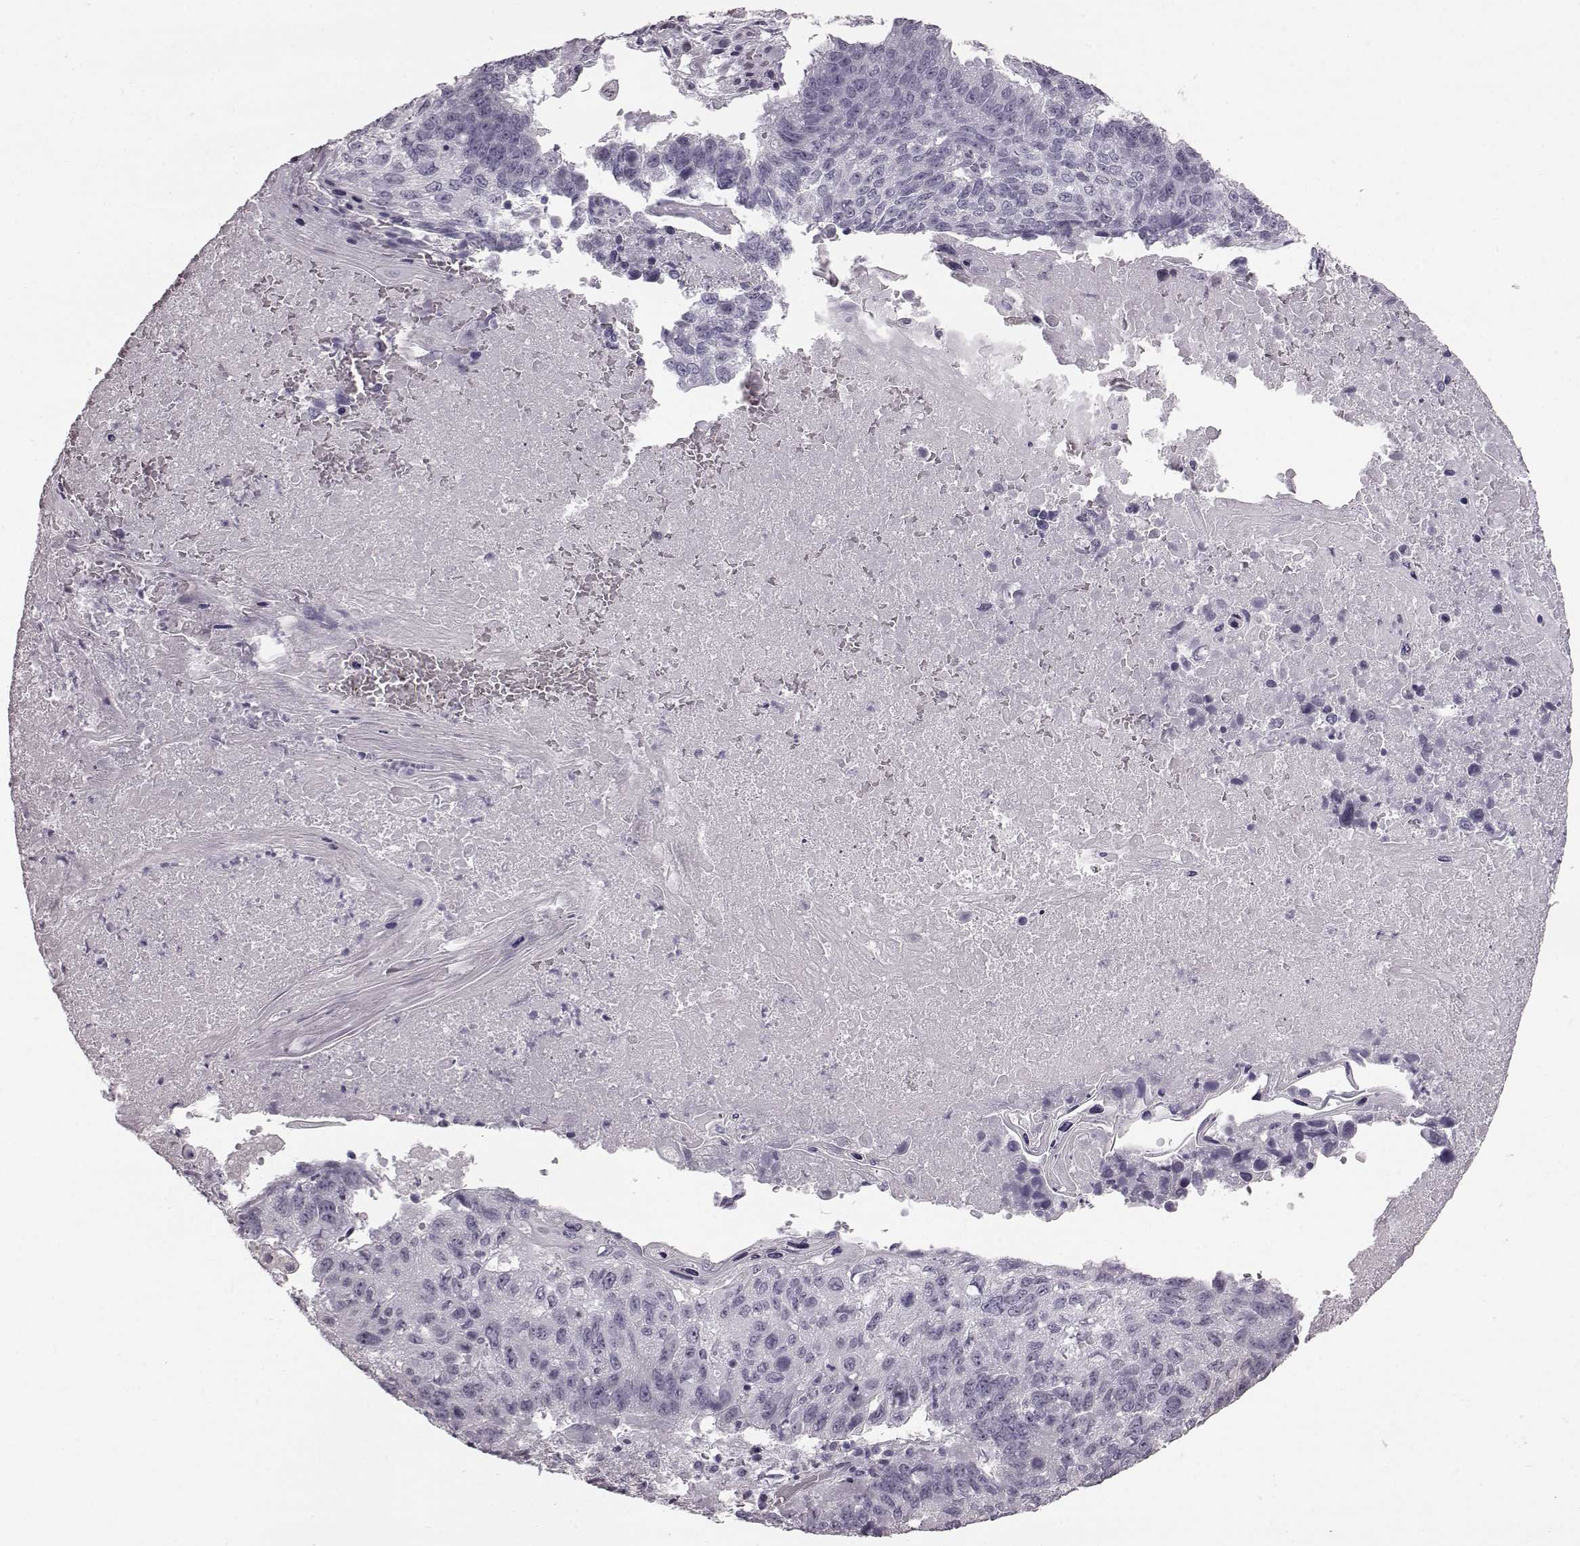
{"staining": {"intensity": "negative", "quantity": "none", "location": "none"}, "tissue": "lung cancer", "cell_type": "Tumor cells", "image_type": "cancer", "snomed": [{"axis": "morphology", "description": "Squamous cell carcinoma, NOS"}, {"axis": "topography", "description": "Lung"}], "caption": "The IHC image has no significant expression in tumor cells of lung cancer tissue. (DAB (3,3'-diaminobenzidine) IHC visualized using brightfield microscopy, high magnification).", "gene": "TCHHL1", "patient": {"sex": "male", "age": 73}}